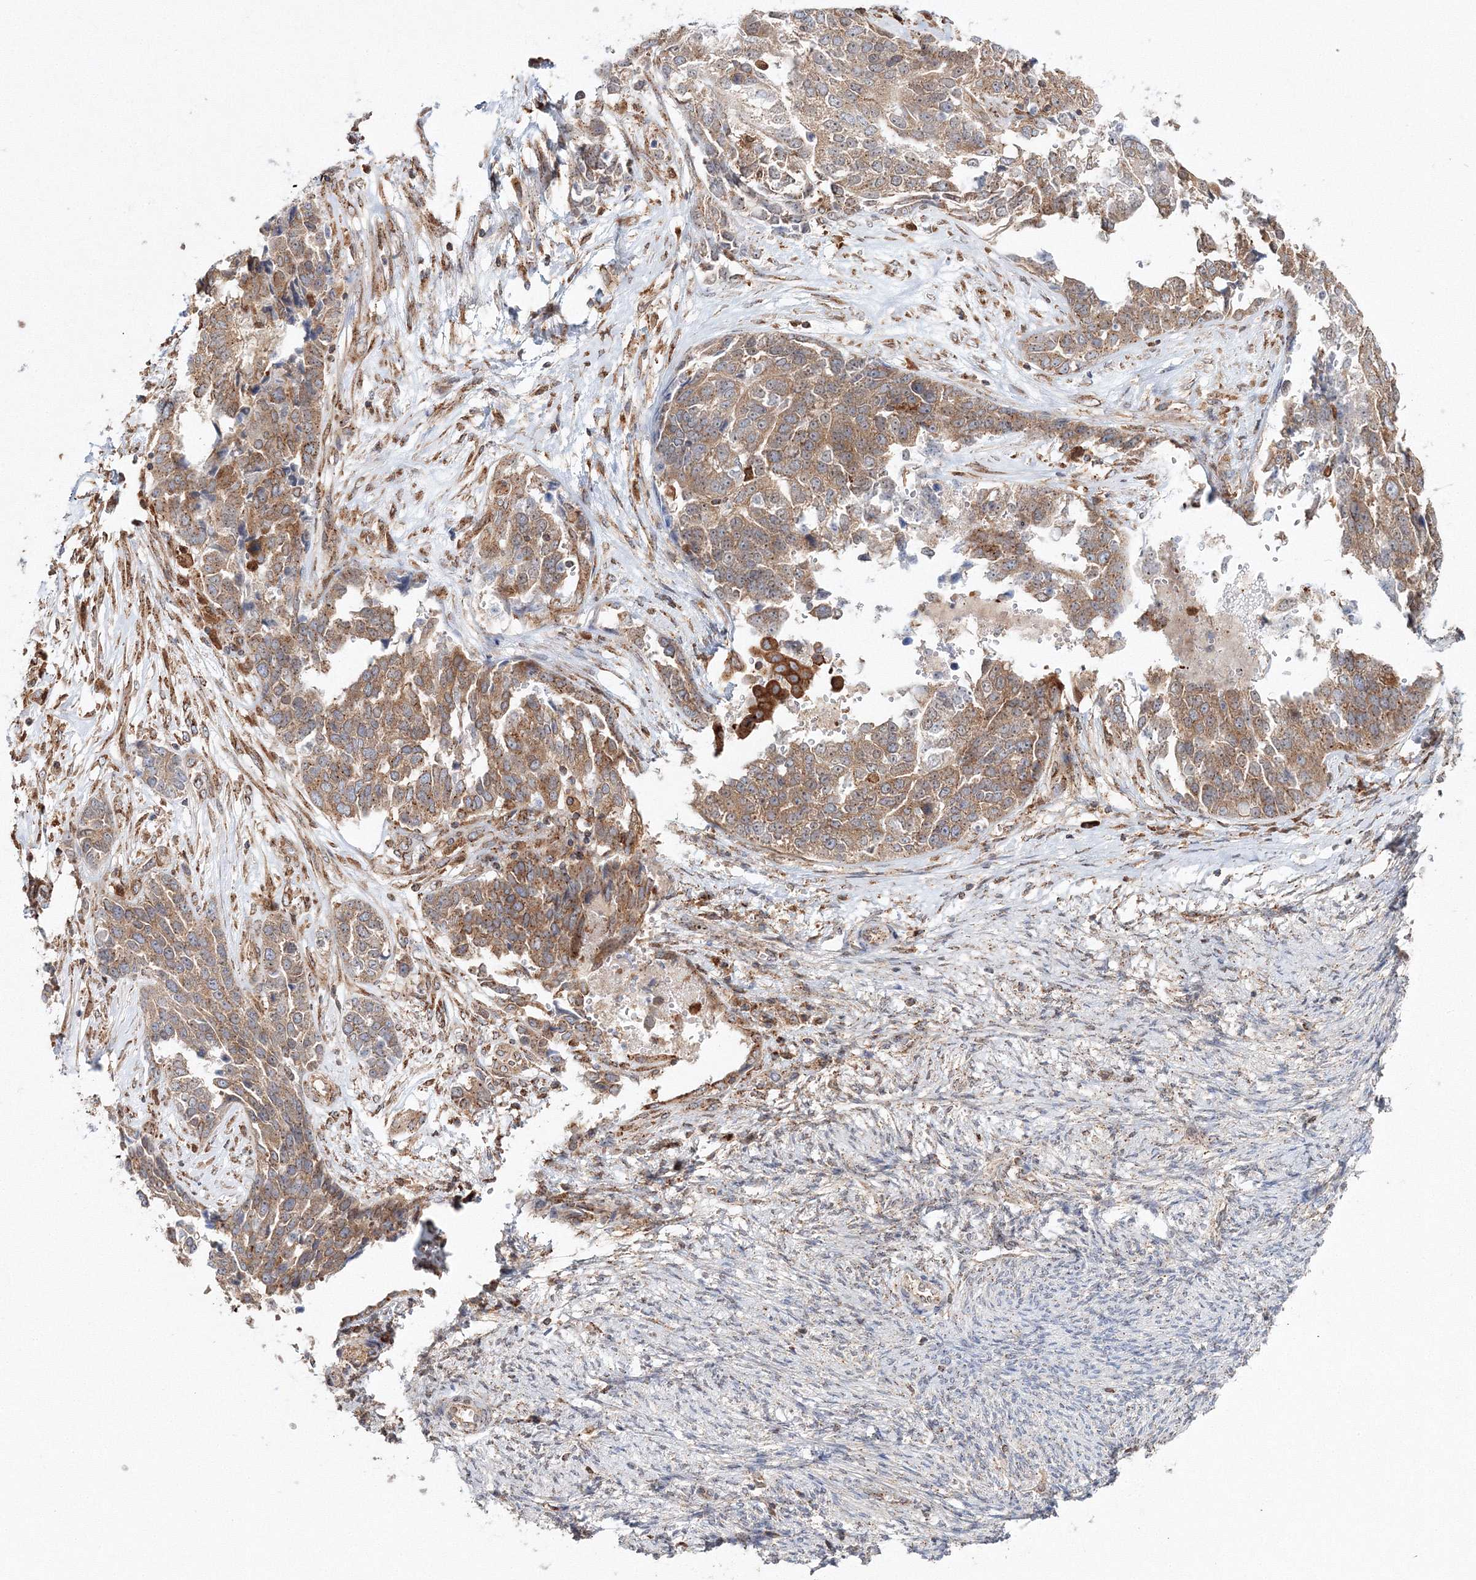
{"staining": {"intensity": "weak", "quantity": ">75%", "location": "cytoplasmic/membranous"}, "tissue": "ovarian cancer", "cell_type": "Tumor cells", "image_type": "cancer", "snomed": [{"axis": "morphology", "description": "Cystadenocarcinoma, serous, NOS"}, {"axis": "topography", "description": "Ovary"}], "caption": "The micrograph displays a brown stain indicating the presence of a protein in the cytoplasmic/membranous of tumor cells in ovarian cancer (serous cystadenocarcinoma).", "gene": "ARCN1", "patient": {"sex": "female", "age": 44}}